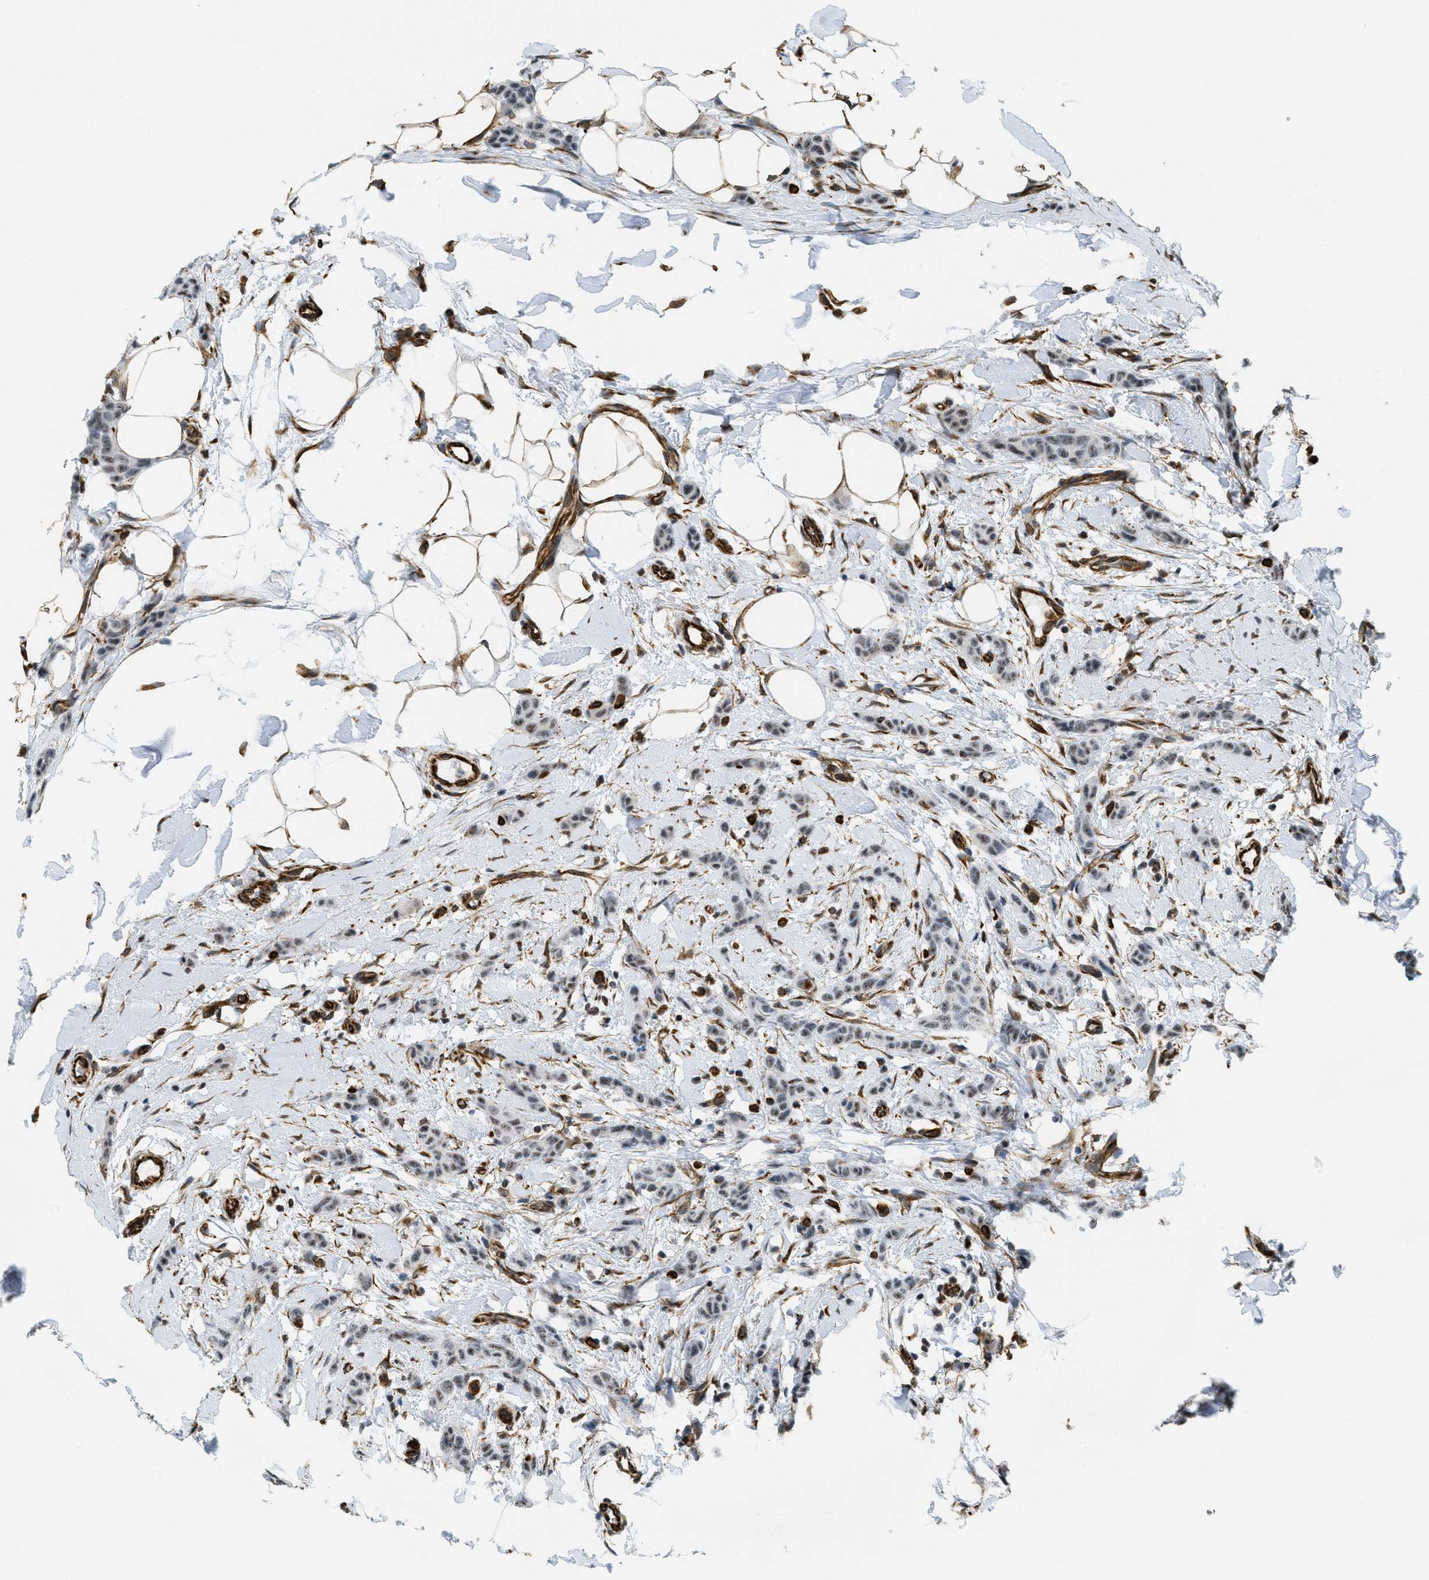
{"staining": {"intensity": "negative", "quantity": "none", "location": "none"}, "tissue": "breast cancer", "cell_type": "Tumor cells", "image_type": "cancer", "snomed": [{"axis": "morphology", "description": "Lobular carcinoma"}, {"axis": "topography", "description": "Skin"}, {"axis": "topography", "description": "Breast"}], "caption": "An image of lobular carcinoma (breast) stained for a protein reveals no brown staining in tumor cells.", "gene": "LRRC8B", "patient": {"sex": "female", "age": 46}}